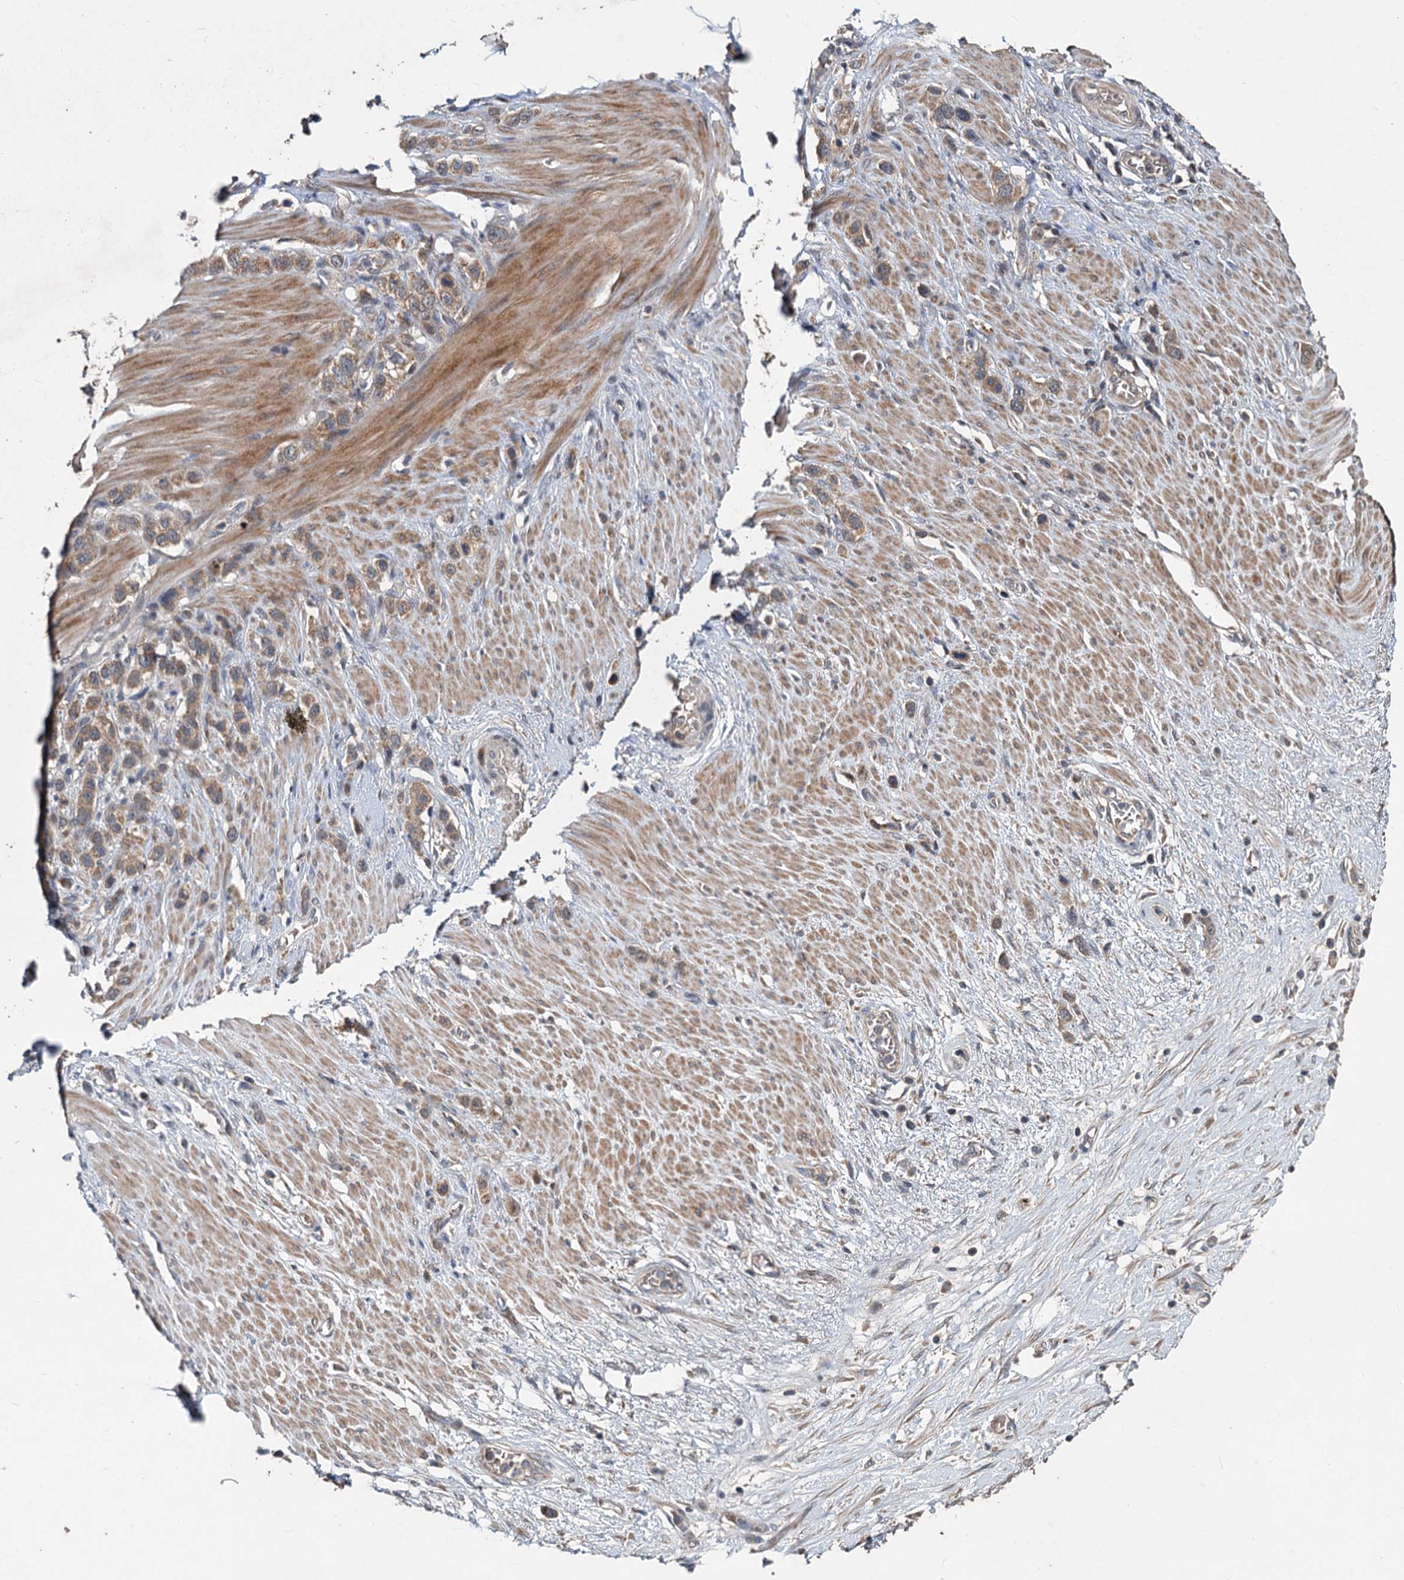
{"staining": {"intensity": "weak", "quantity": ">75%", "location": "cytoplasmic/membranous"}, "tissue": "stomach cancer", "cell_type": "Tumor cells", "image_type": "cancer", "snomed": [{"axis": "morphology", "description": "Adenocarcinoma, NOS"}, {"axis": "morphology", "description": "Adenocarcinoma, High grade"}, {"axis": "topography", "description": "Stomach, upper"}, {"axis": "topography", "description": "Stomach, lower"}], "caption": "Immunohistochemistry micrograph of human high-grade adenocarcinoma (stomach) stained for a protein (brown), which exhibits low levels of weak cytoplasmic/membranous expression in approximately >75% of tumor cells.", "gene": "OTUB1", "patient": {"sex": "female", "age": 65}}